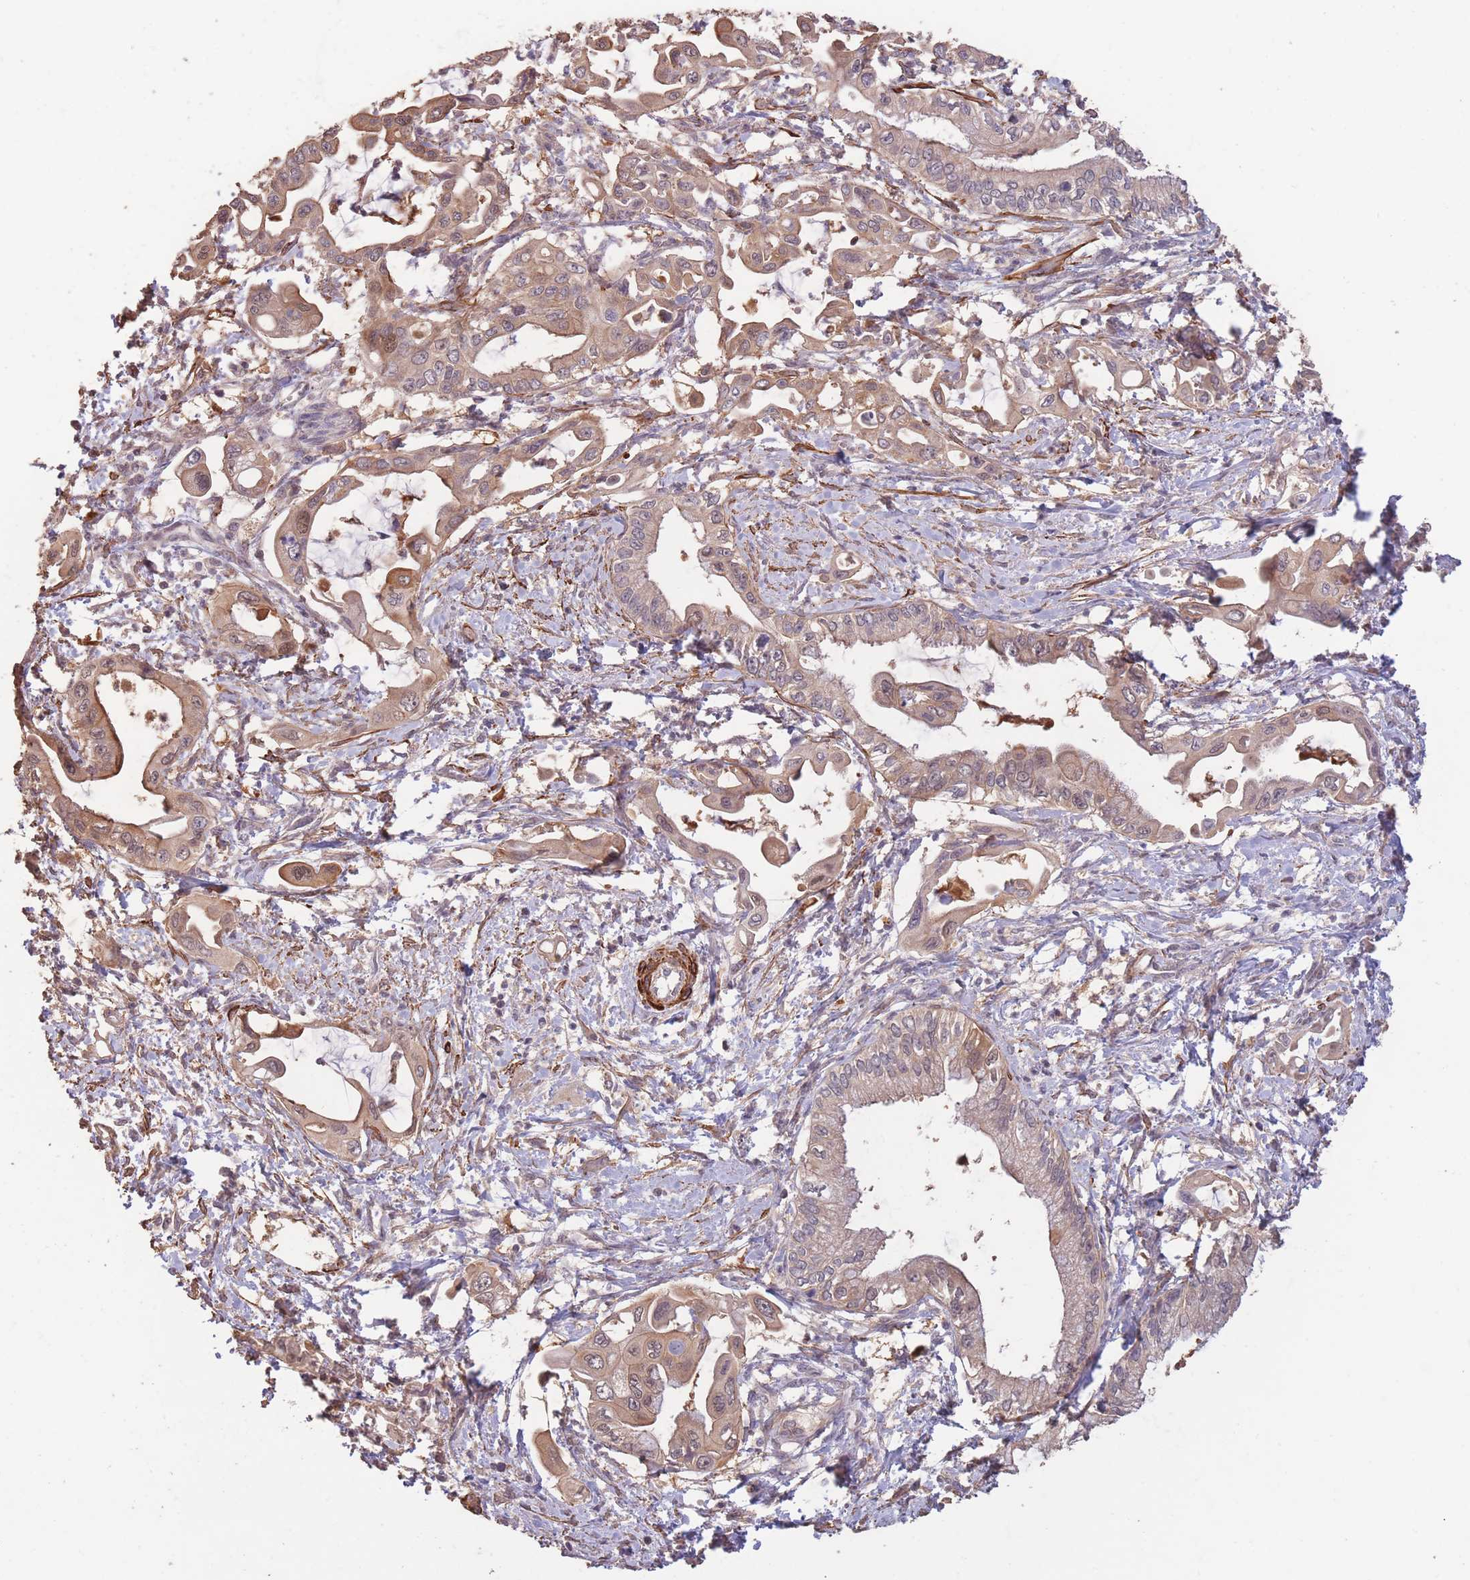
{"staining": {"intensity": "moderate", "quantity": ">75%", "location": "cytoplasmic/membranous,nuclear"}, "tissue": "pancreatic cancer", "cell_type": "Tumor cells", "image_type": "cancer", "snomed": [{"axis": "morphology", "description": "Adenocarcinoma, NOS"}, {"axis": "topography", "description": "Pancreas"}], "caption": "Immunohistochemistry image of human adenocarcinoma (pancreatic) stained for a protein (brown), which demonstrates medium levels of moderate cytoplasmic/membranous and nuclear staining in about >75% of tumor cells.", "gene": "NLRC4", "patient": {"sex": "male", "age": 61}}